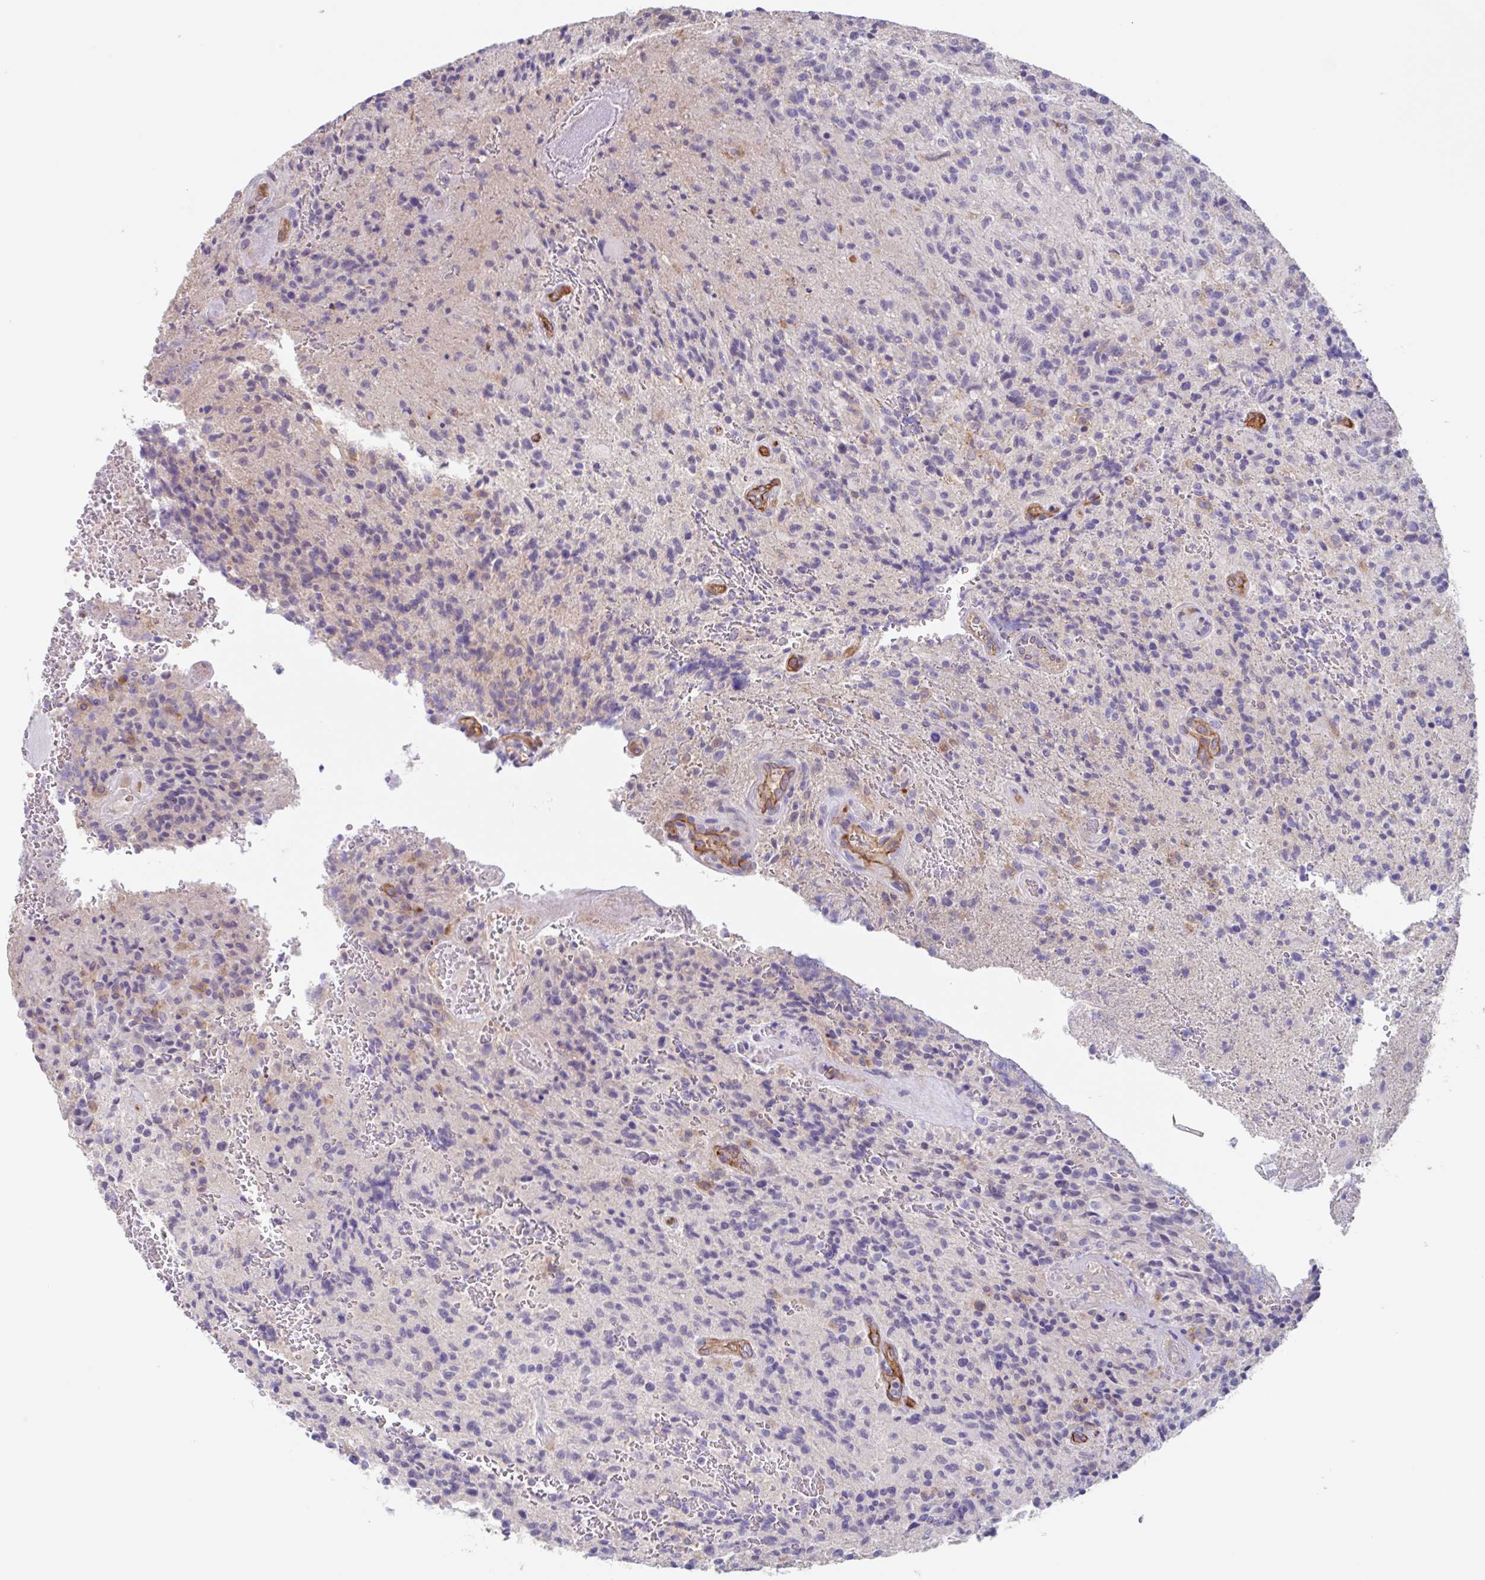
{"staining": {"intensity": "negative", "quantity": "none", "location": "none"}, "tissue": "glioma", "cell_type": "Tumor cells", "image_type": "cancer", "snomed": [{"axis": "morphology", "description": "Normal tissue, NOS"}, {"axis": "morphology", "description": "Glioma, malignant, High grade"}, {"axis": "topography", "description": "Cerebral cortex"}], "caption": "The micrograph demonstrates no significant expression in tumor cells of malignant glioma (high-grade). The staining was performed using DAB to visualize the protein expression in brown, while the nuclei were stained in blue with hematoxylin (Magnification: 20x).", "gene": "EHD4", "patient": {"sex": "male", "age": 56}}